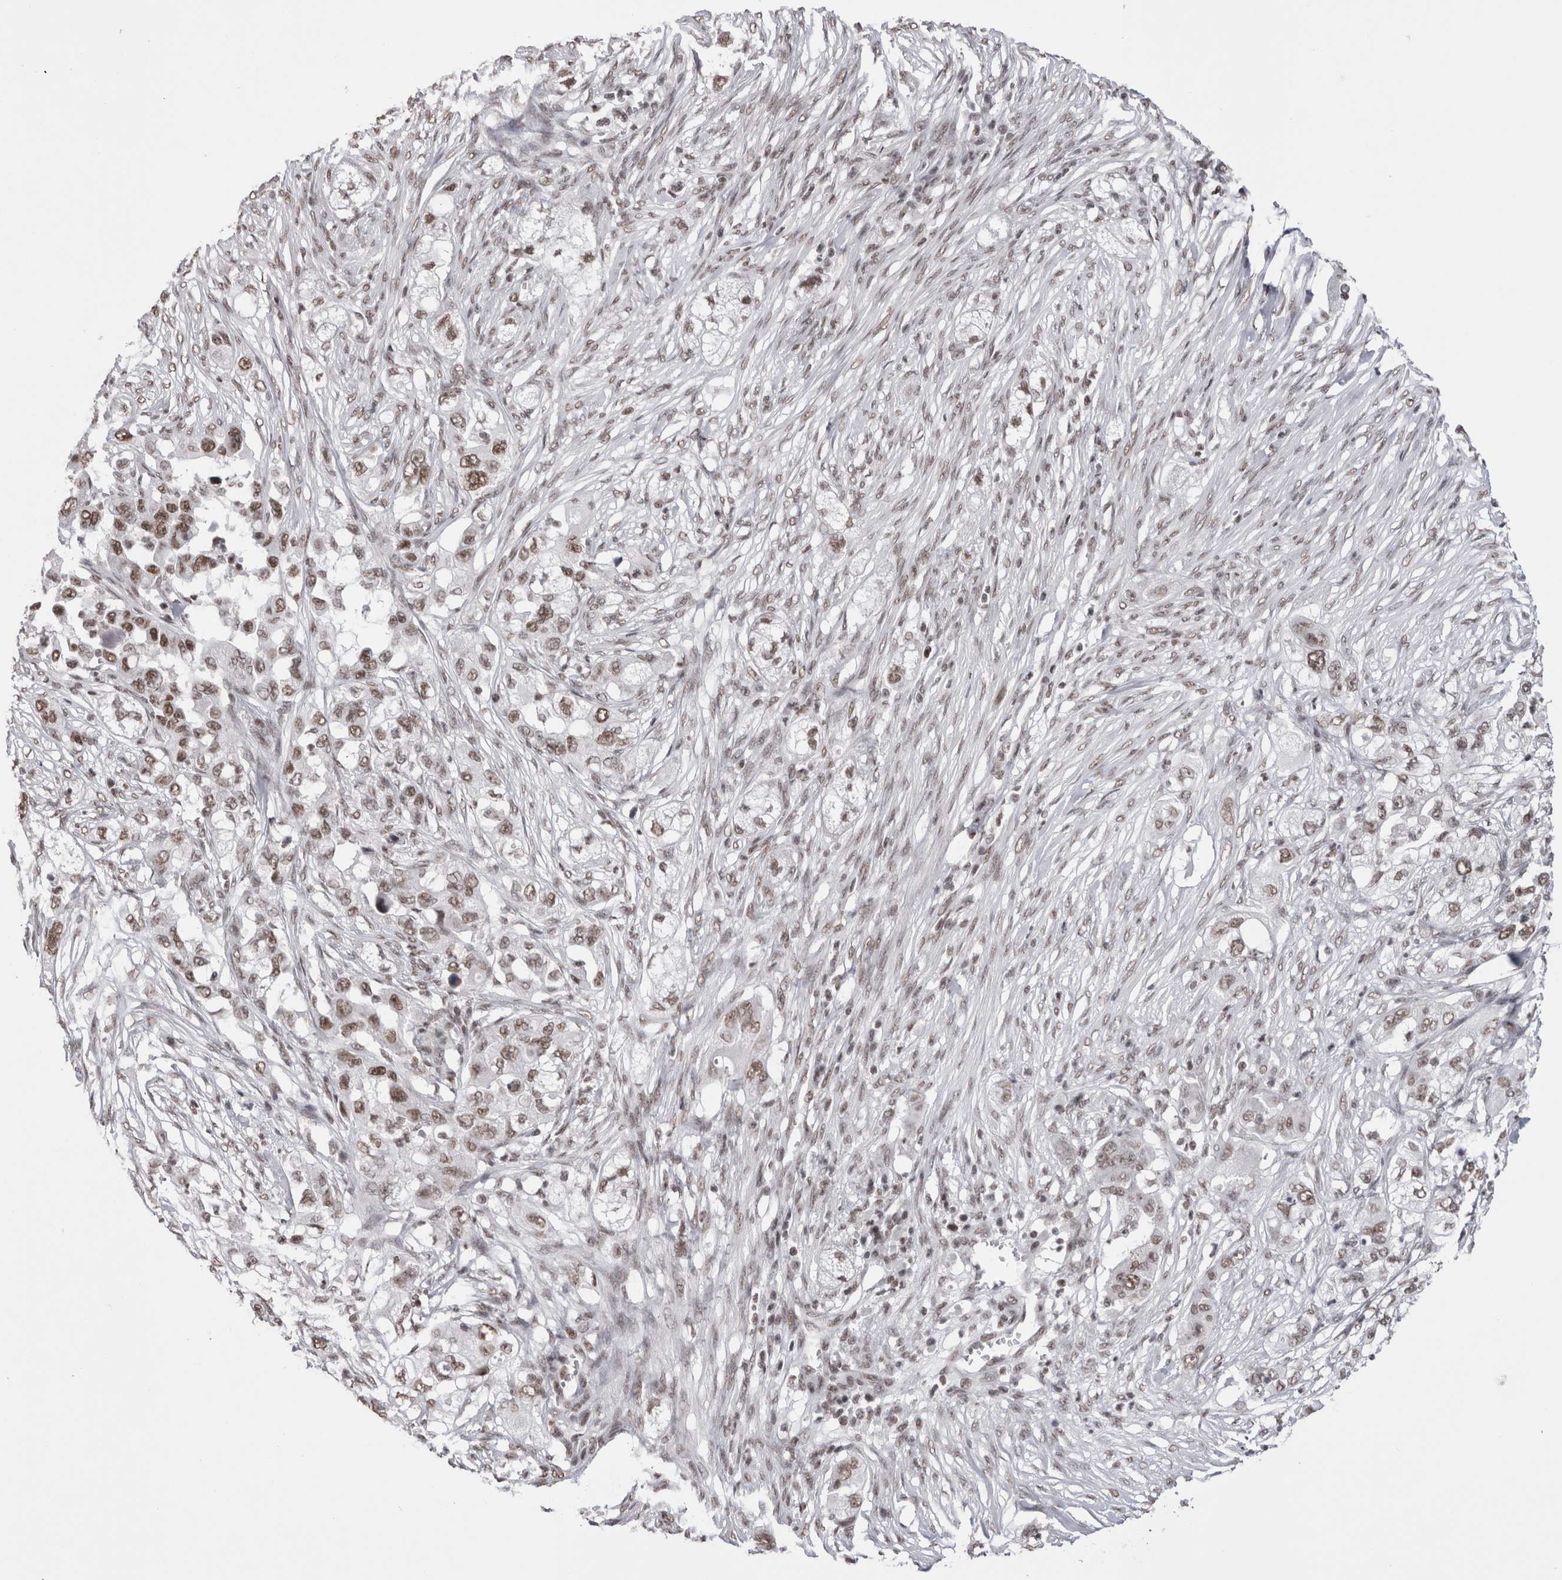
{"staining": {"intensity": "moderate", "quantity": ">75%", "location": "nuclear"}, "tissue": "pancreatic cancer", "cell_type": "Tumor cells", "image_type": "cancer", "snomed": [{"axis": "morphology", "description": "Adenocarcinoma, NOS"}, {"axis": "topography", "description": "Pancreas"}], "caption": "Adenocarcinoma (pancreatic) tissue demonstrates moderate nuclear staining in approximately >75% of tumor cells The staining is performed using DAB brown chromogen to label protein expression. The nuclei are counter-stained blue using hematoxylin.", "gene": "SMC1A", "patient": {"sex": "female", "age": 78}}